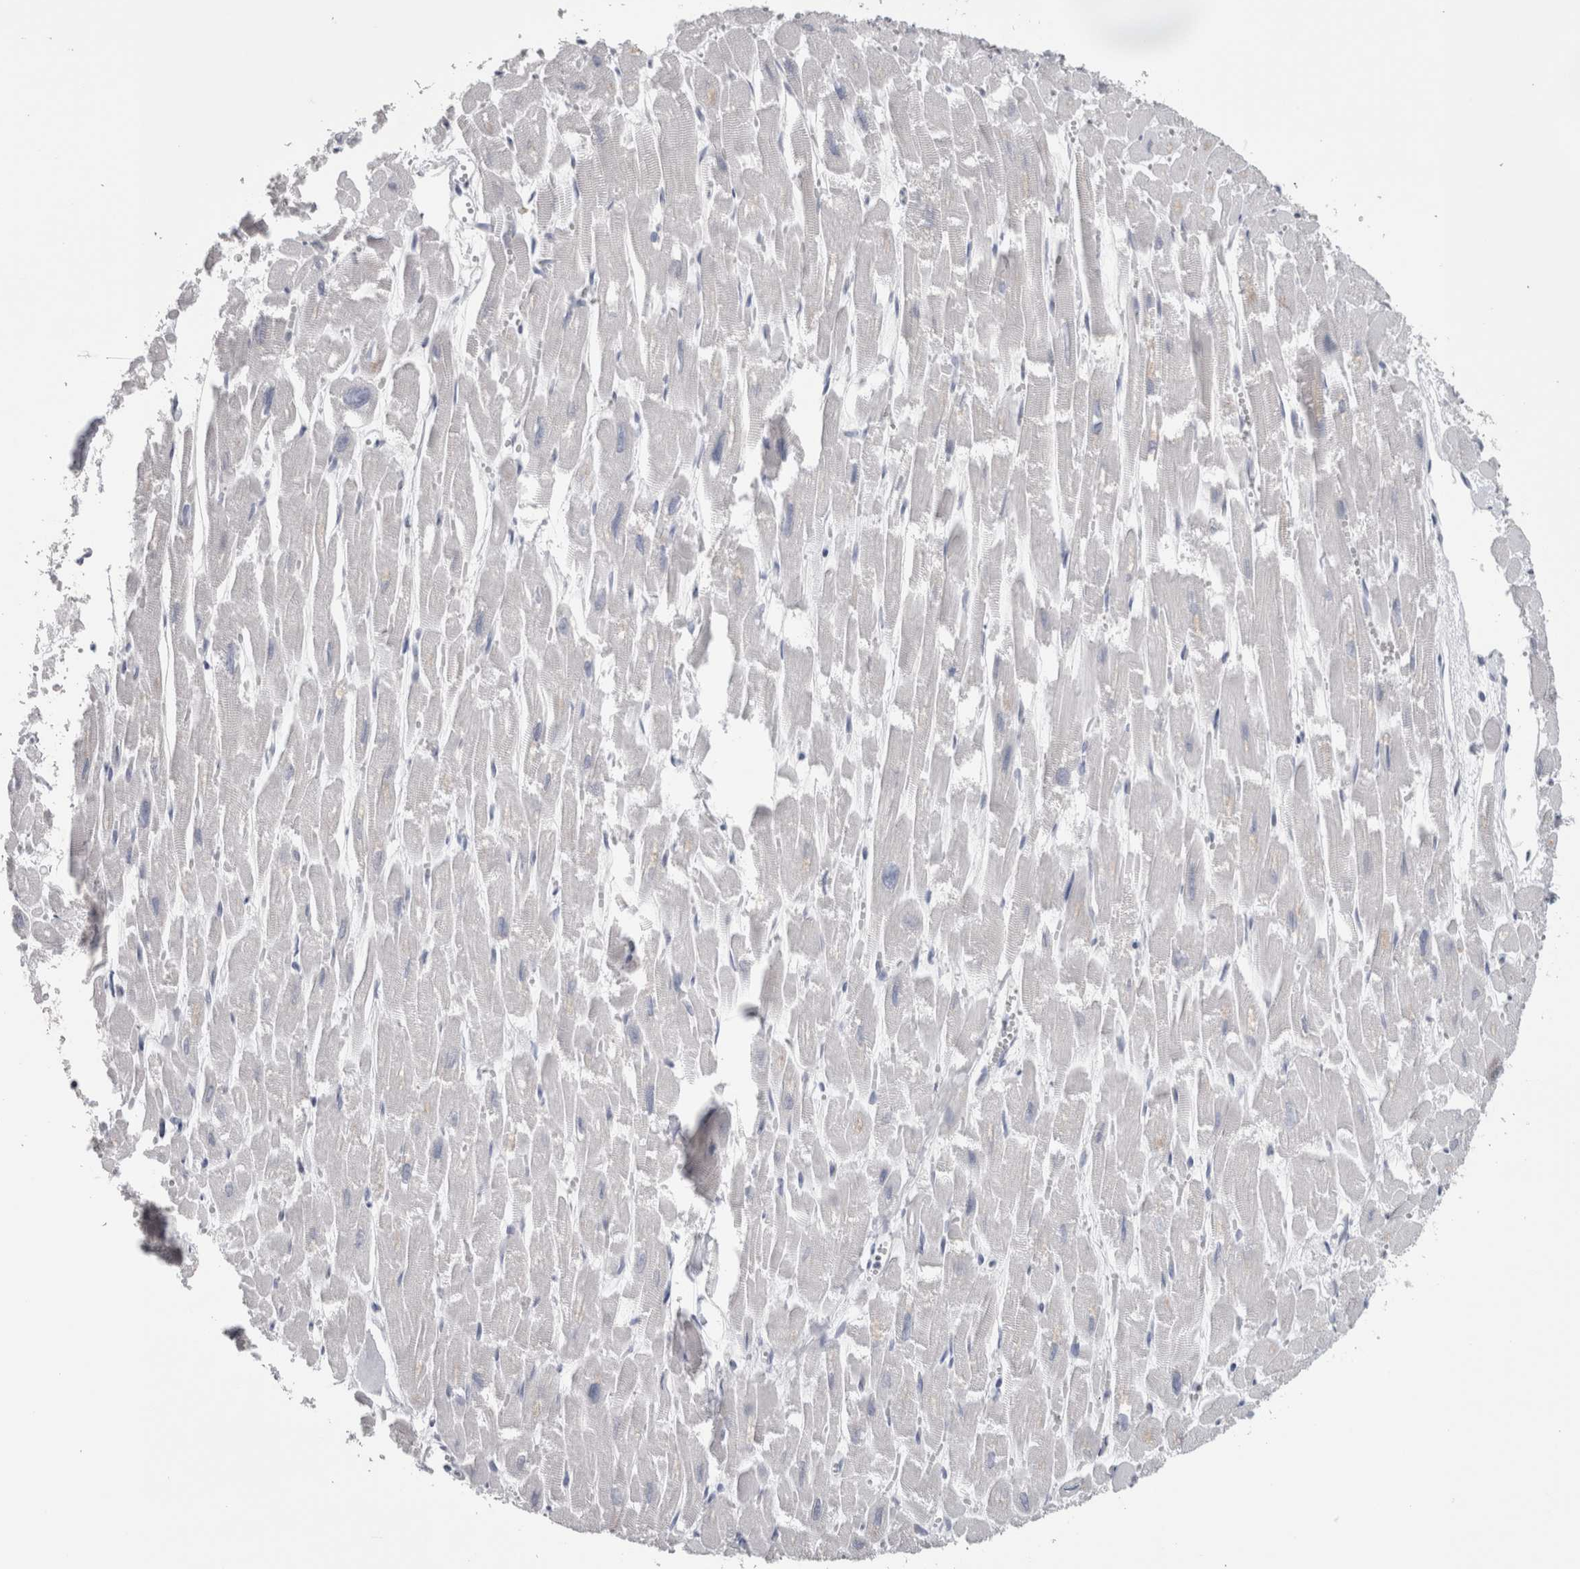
{"staining": {"intensity": "negative", "quantity": "none", "location": "none"}, "tissue": "heart muscle", "cell_type": "Cardiomyocytes", "image_type": "normal", "snomed": [{"axis": "morphology", "description": "Normal tissue, NOS"}, {"axis": "topography", "description": "Heart"}], "caption": "IHC histopathology image of normal heart muscle stained for a protein (brown), which displays no expression in cardiomyocytes.", "gene": "CA8", "patient": {"sex": "male", "age": 54}}